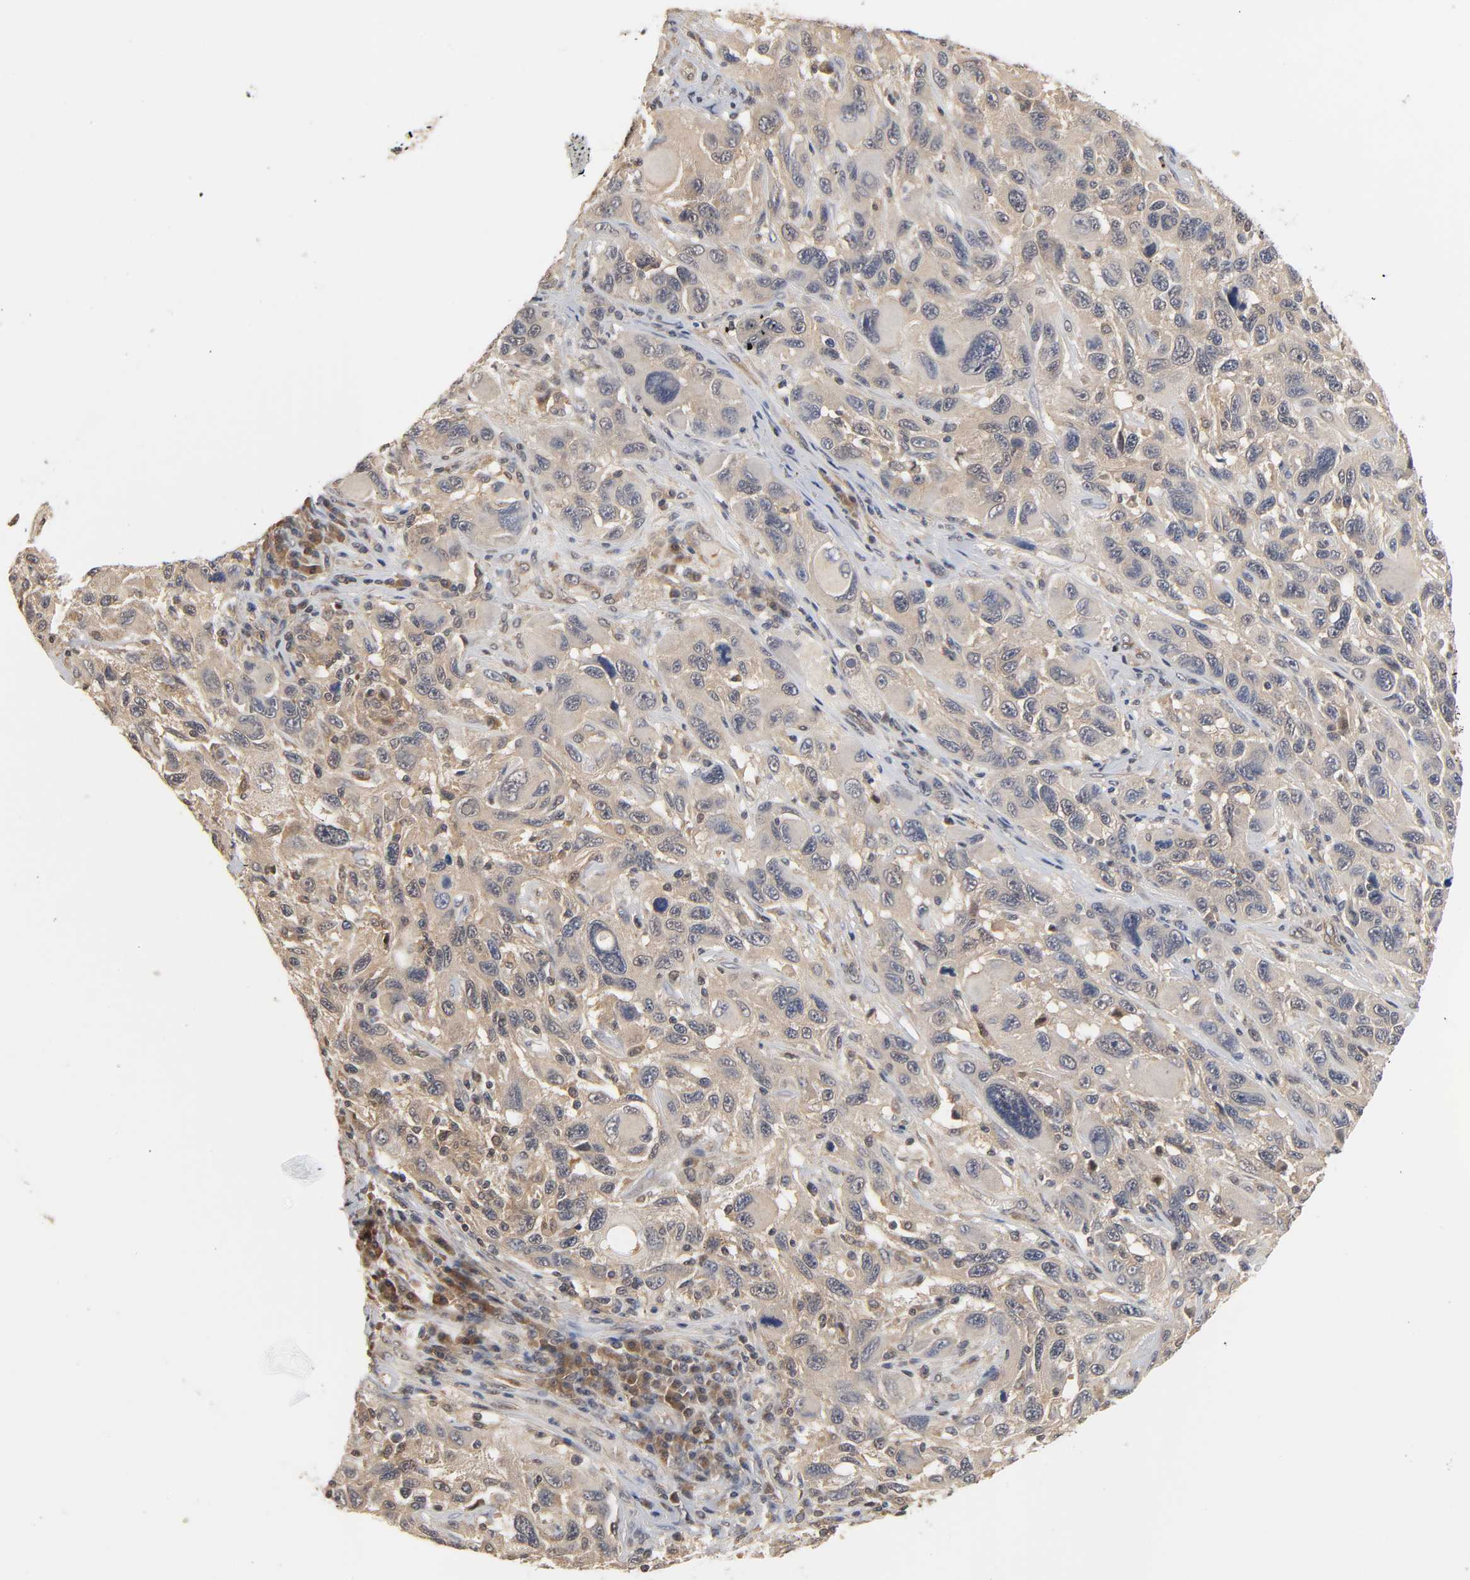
{"staining": {"intensity": "weak", "quantity": ">75%", "location": "cytoplasmic/membranous"}, "tissue": "melanoma", "cell_type": "Tumor cells", "image_type": "cancer", "snomed": [{"axis": "morphology", "description": "Malignant melanoma, NOS"}, {"axis": "topography", "description": "Skin"}], "caption": "Immunohistochemical staining of human malignant melanoma demonstrates low levels of weak cytoplasmic/membranous expression in approximately >75% of tumor cells.", "gene": "PDE5A", "patient": {"sex": "male", "age": 53}}